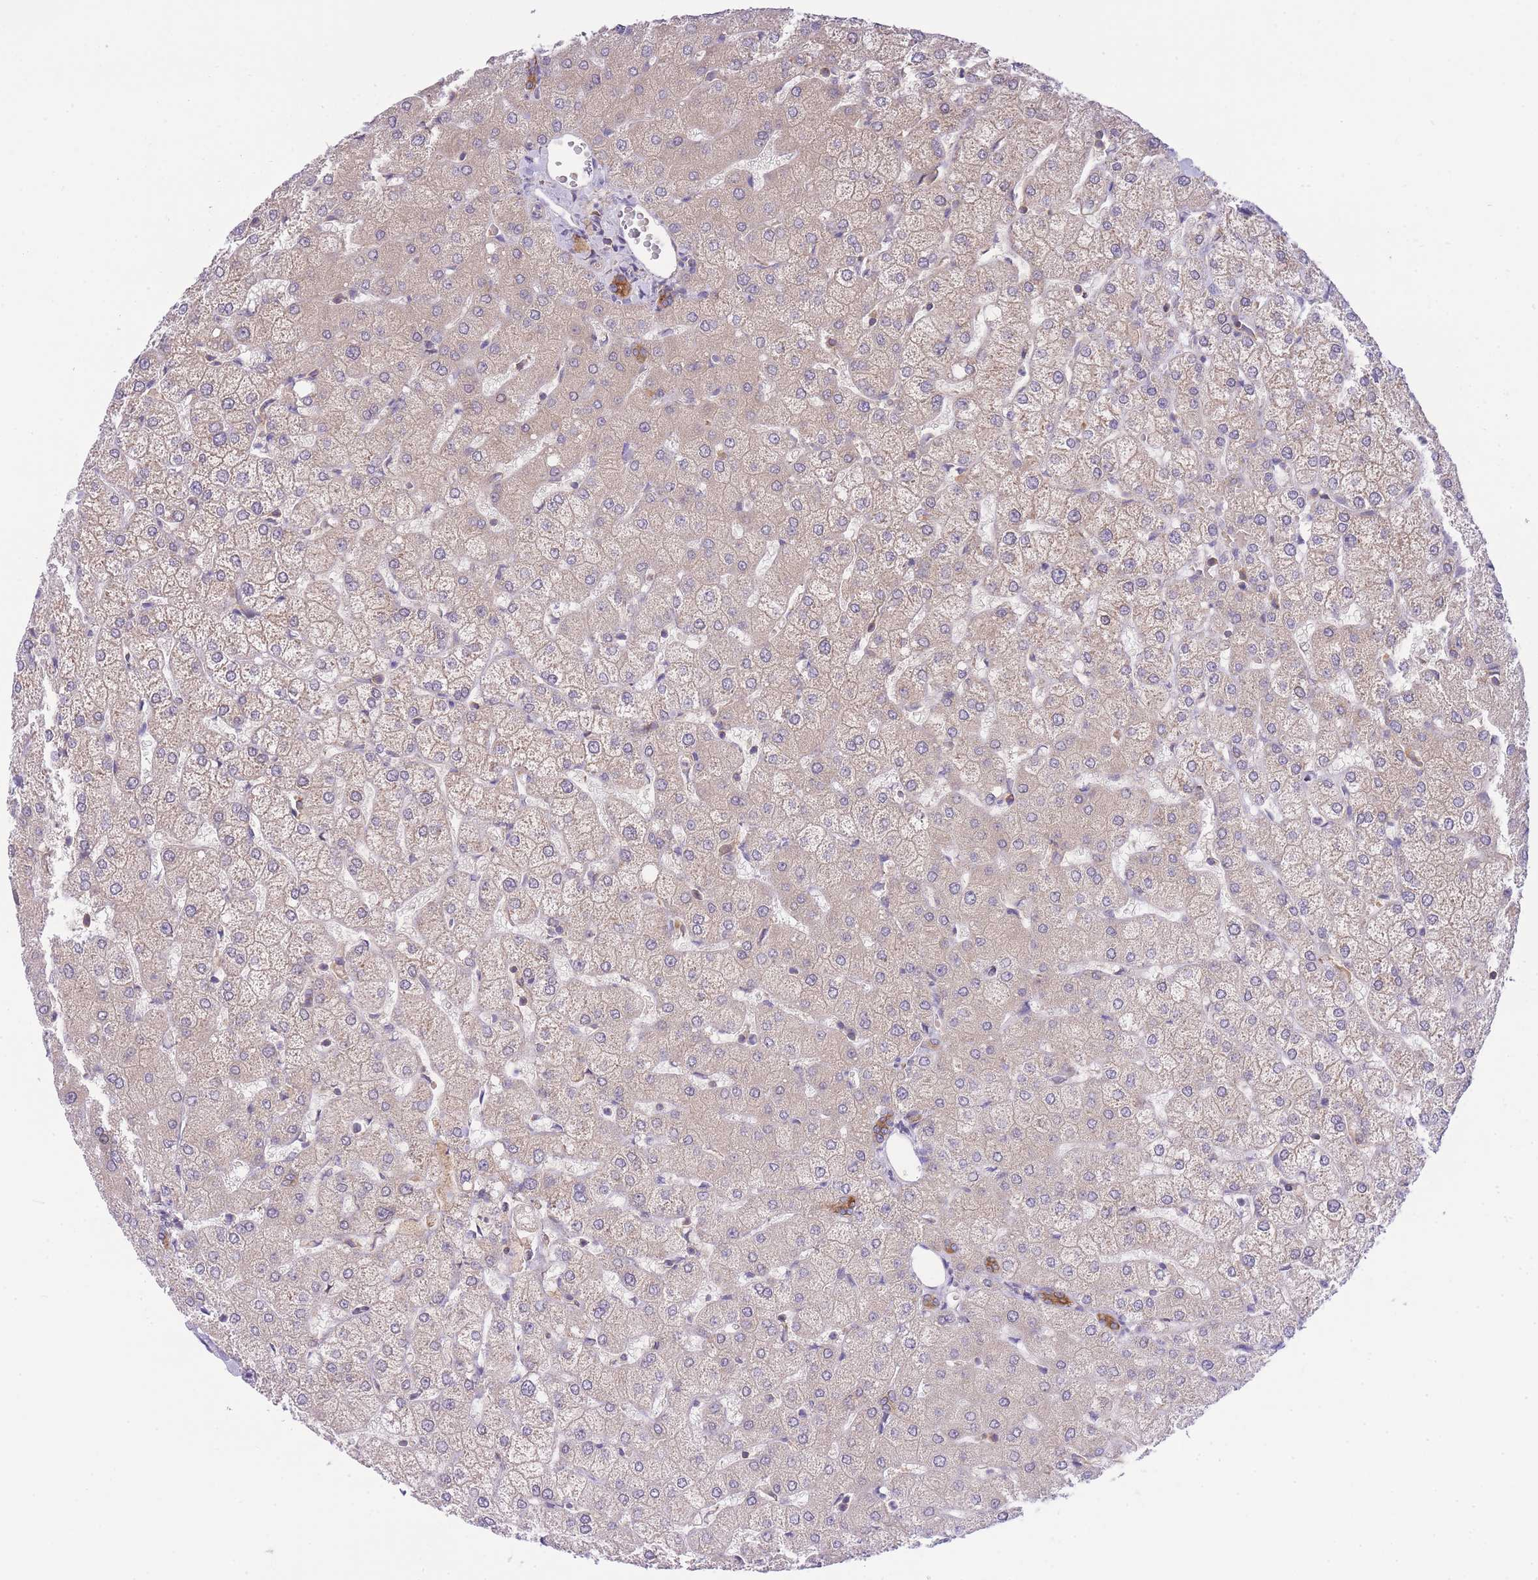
{"staining": {"intensity": "moderate", "quantity": ">75%", "location": "cytoplasmic/membranous"}, "tissue": "liver", "cell_type": "Cholangiocytes", "image_type": "normal", "snomed": [{"axis": "morphology", "description": "Normal tissue, NOS"}, {"axis": "topography", "description": "Liver"}], "caption": "There is medium levels of moderate cytoplasmic/membranous positivity in cholangiocytes of normal liver, as demonstrated by immunohistochemical staining (brown color).", "gene": "EIF2B2", "patient": {"sex": "female", "age": 54}}